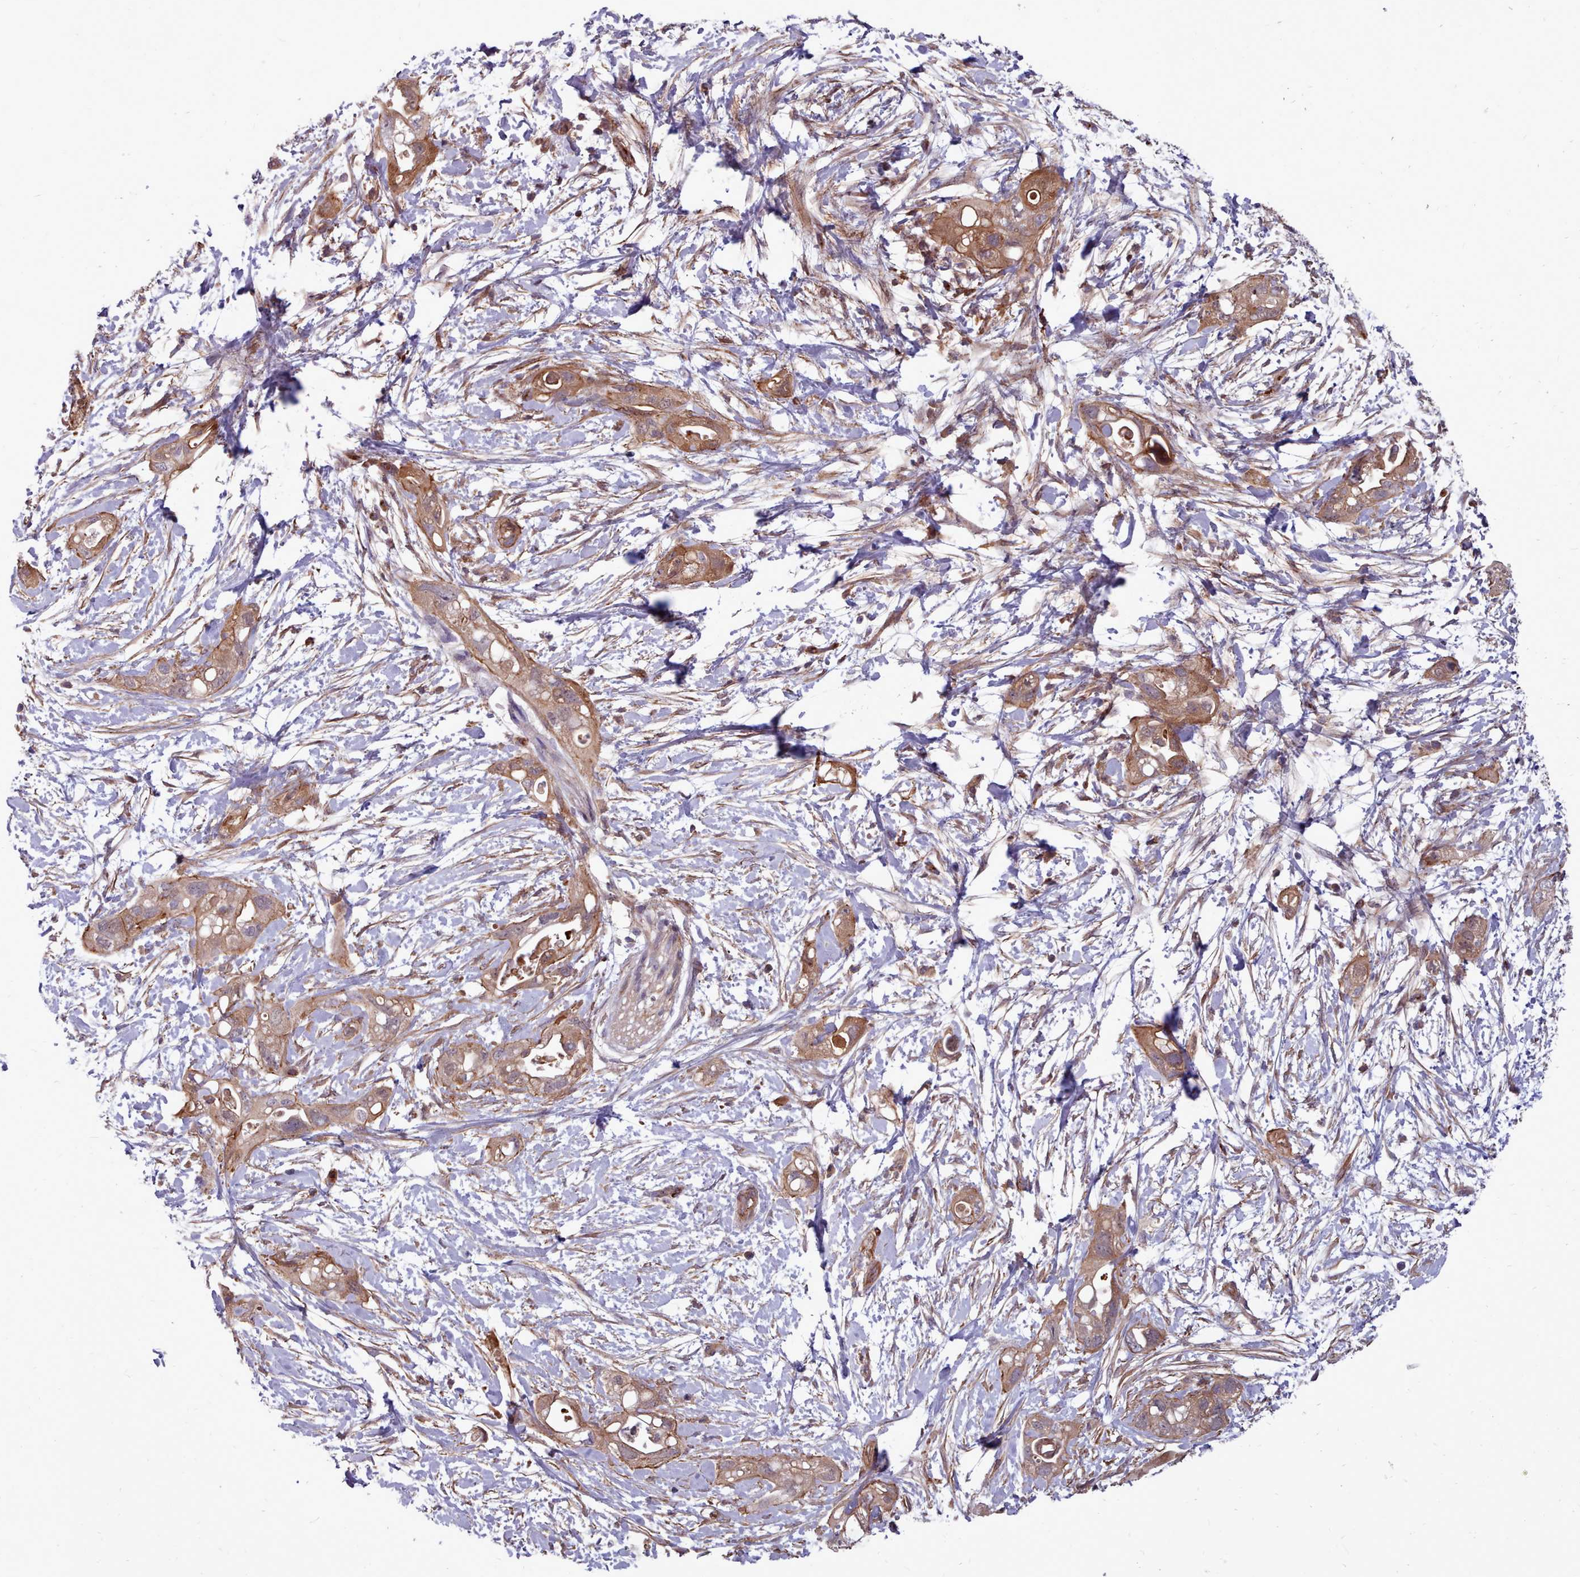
{"staining": {"intensity": "moderate", "quantity": "25%-75%", "location": "cytoplasmic/membranous"}, "tissue": "pancreatic cancer", "cell_type": "Tumor cells", "image_type": "cancer", "snomed": [{"axis": "morphology", "description": "Adenocarcinoma, NOS"}, {"axis": "topography", "description": "Pancreas"}], "caption": "Brown immunohistochemical staining in adenocarcinoma (pancreatic) reveals moderate cytoplasmic/membranous expression in about 25%-75% of tumor cells.", "gene": "STUB1", "patient": {"sex": "female", "age": 72}}